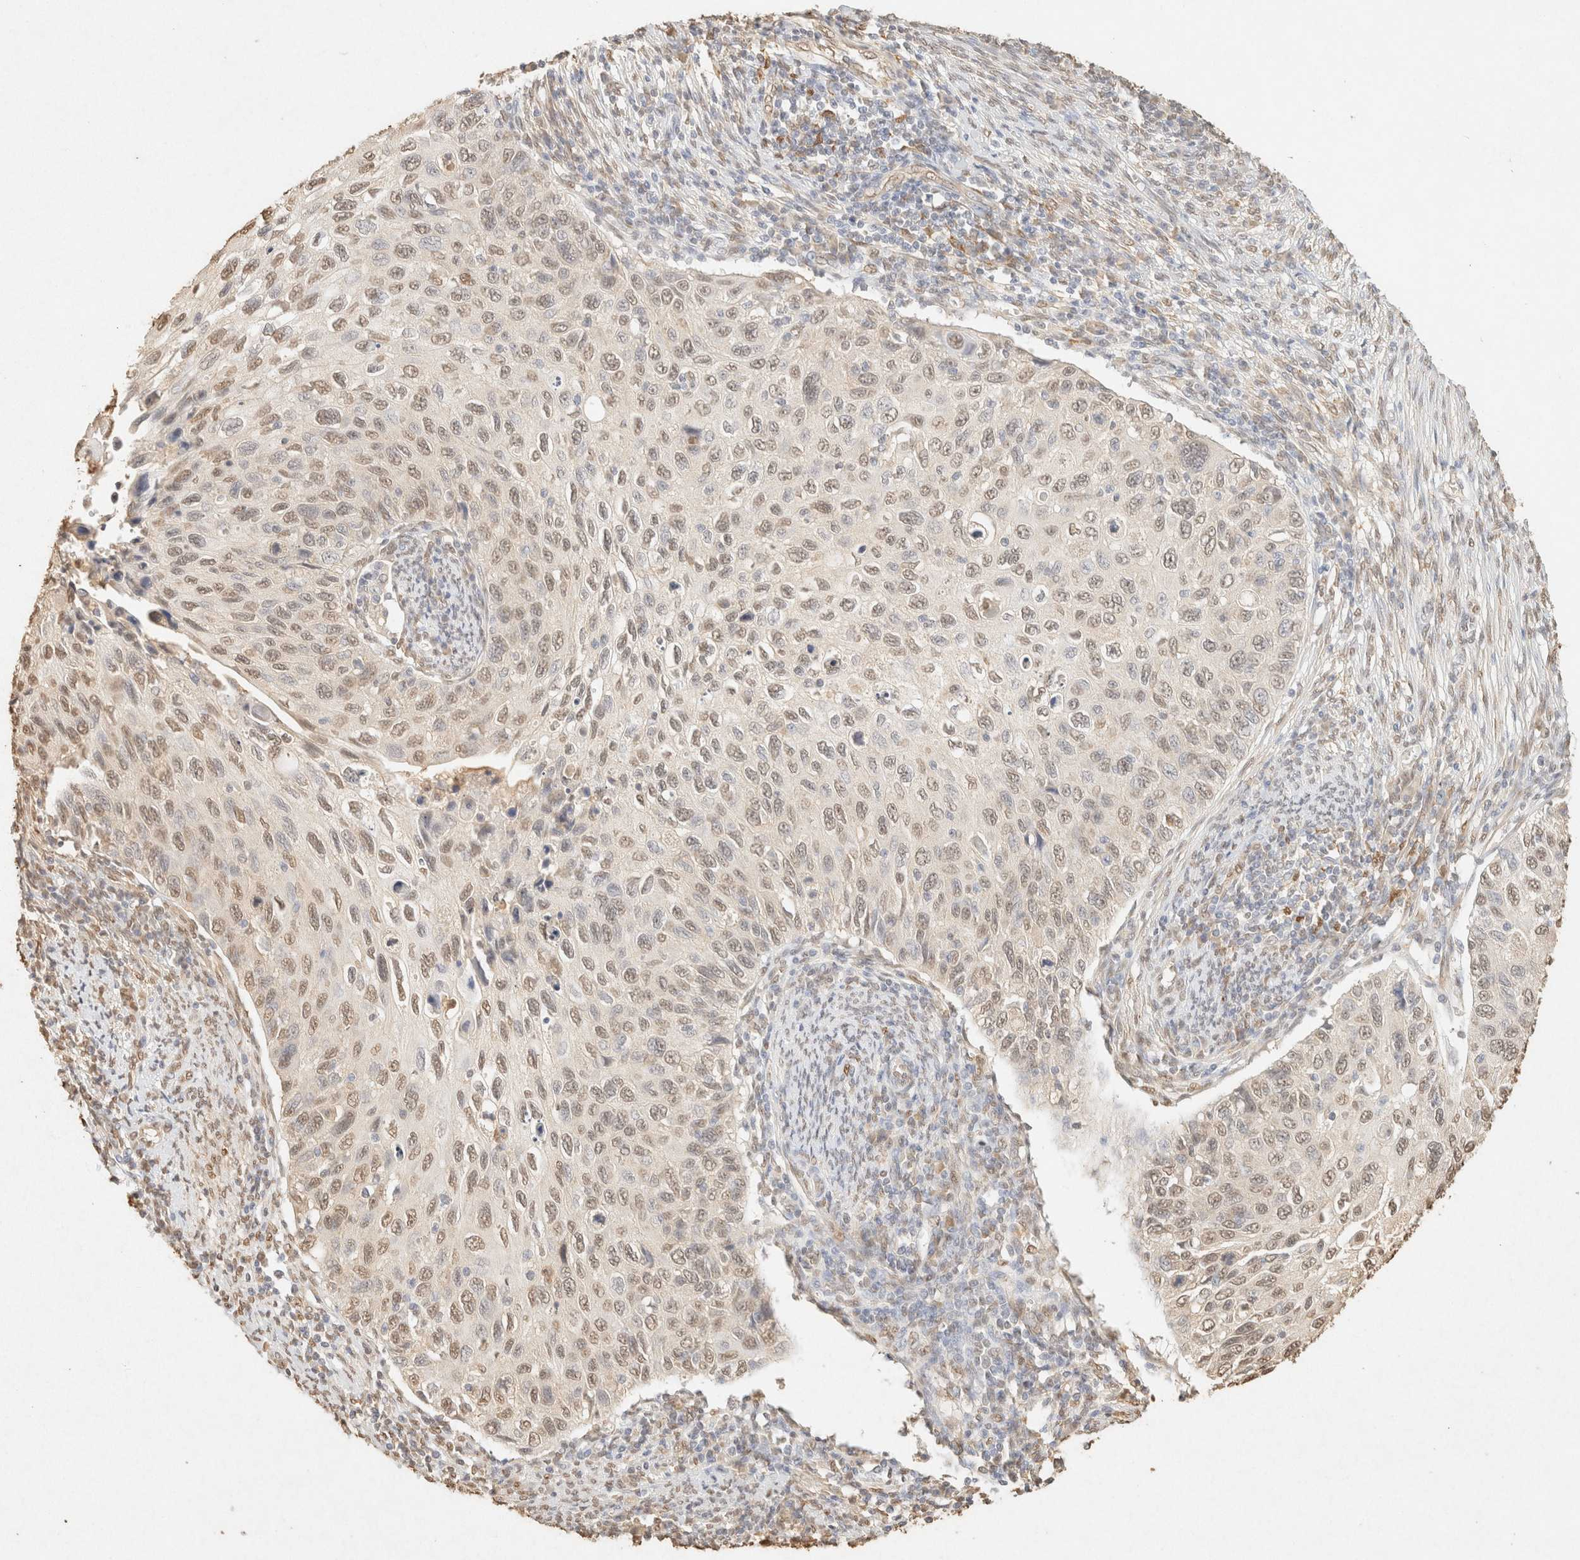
{"staining": {"intensity": "weak", "quantity": ">75%", "location": "nuclear"}, "tissue": "cervical cancer", "cell_type": "Tumor cells", "image_type": "cancer", "snomed": [{"axis": "morphology", "description": "Squamous cell carcinoma, NOS"}, {"axis": "topography", "description": "Cervix"}], "caption": "This is a histology image of IHC staining of cervical cancer (squamous cell carcinoma), which shows weak positivity in the nuclear of tumor cells.", "gene": "S100A13", "patient": {"sex": "female", "age": 70}}